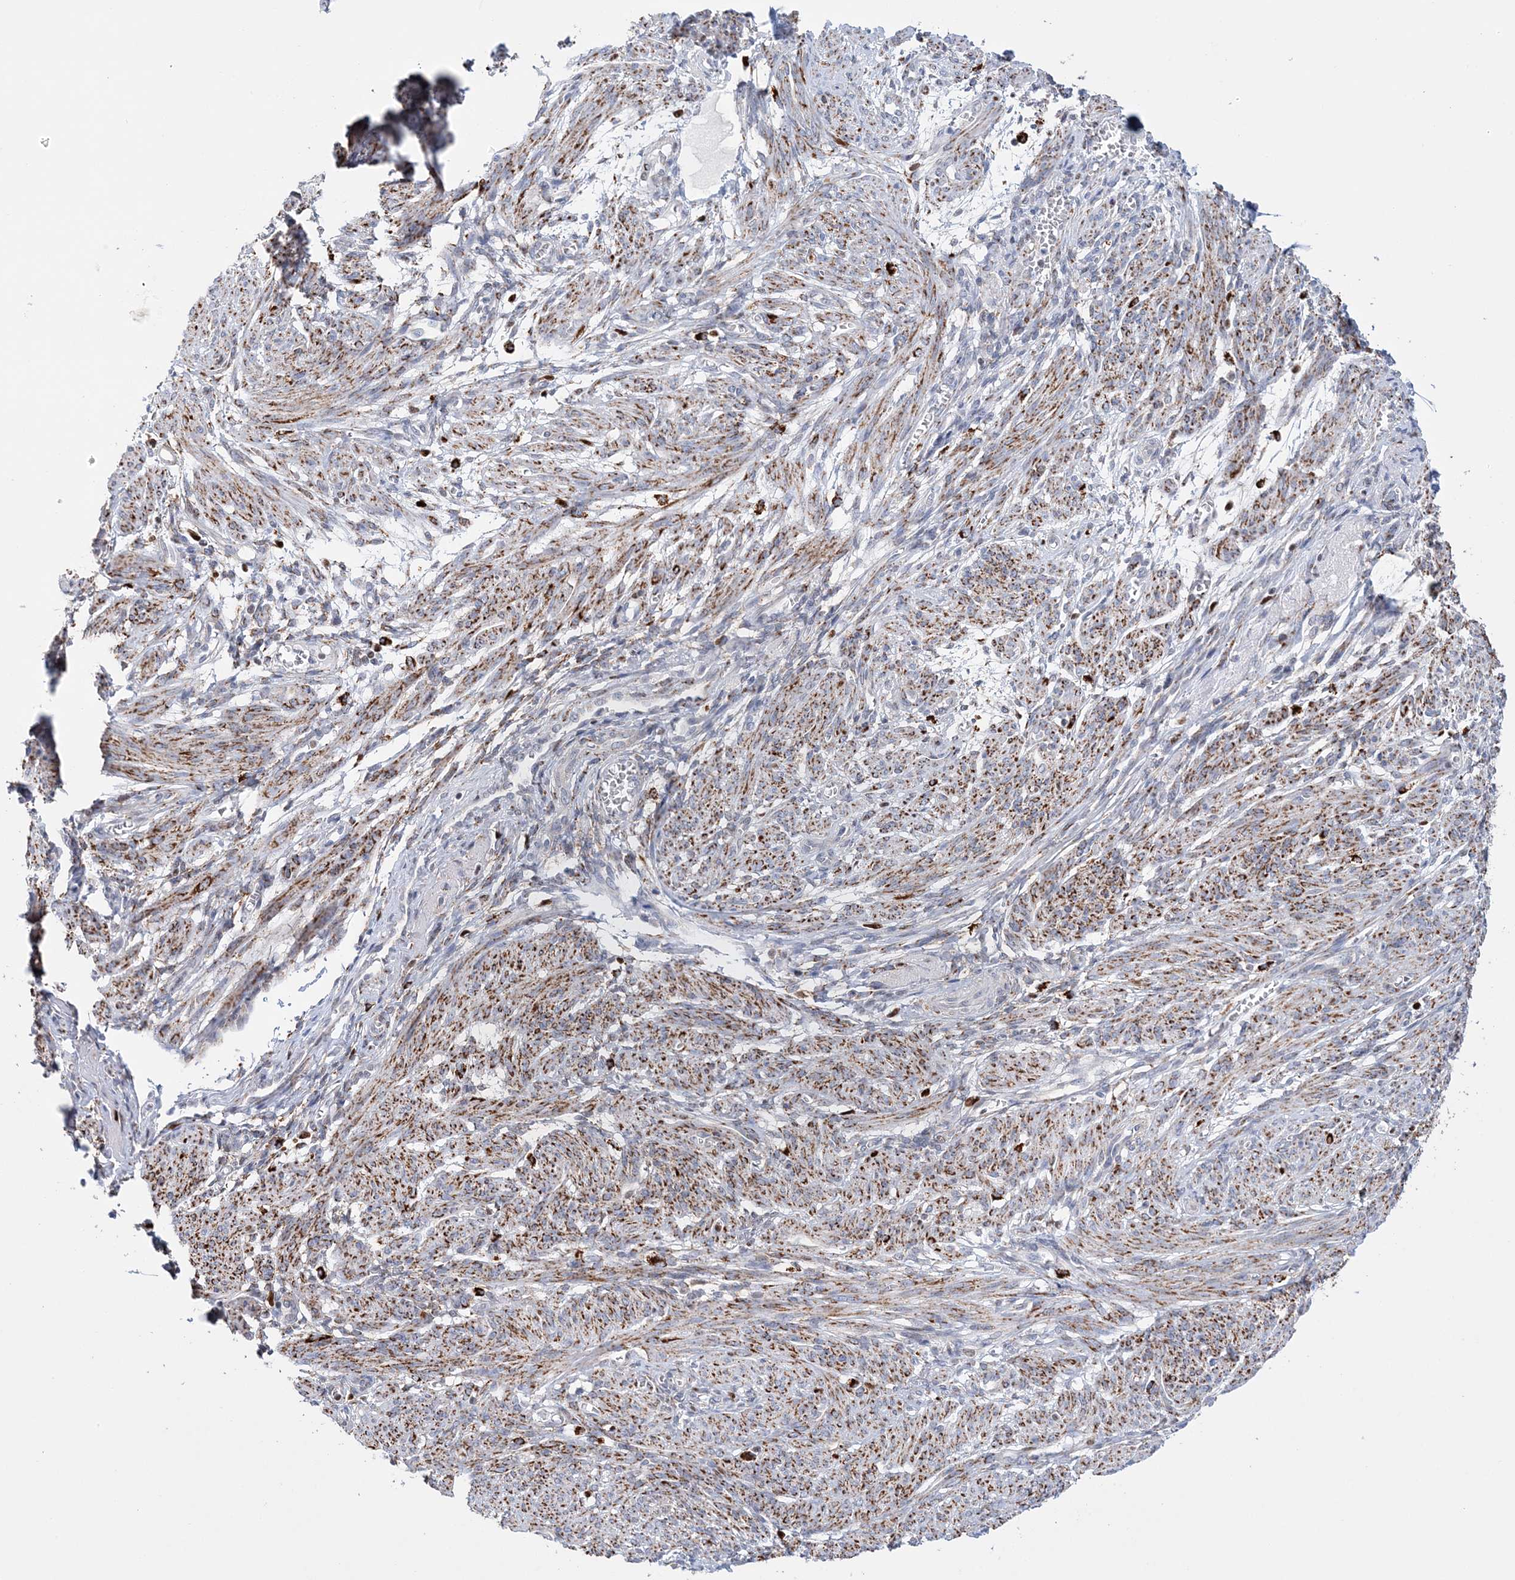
{"staining": {"intensity": "moderate", "quantity": ">75%", "location": "cytoplasmic/membranous"}, "tissue": "smooth muscle", "cell_type": "Smooth muscle cells", "image_type": "normal", "snomed": [{"axis": "morphology", "description": "Normal tissue, NOS"}, {"axis": "topography", "description": "Smooth muscle"}], "caption": "High-magnification brightfield microscopy of benign smooth muscle stained with DAB (3,3'-diaminobenzidine) (brown) and counterstained with hematoxylin (blue). smooth muscle cells exhibit moderate cytoplasmic/membranous positivity is identified in about>75% of cells.", "gene": "NIT2", "patient": {"sex": "female", "age": 39}}